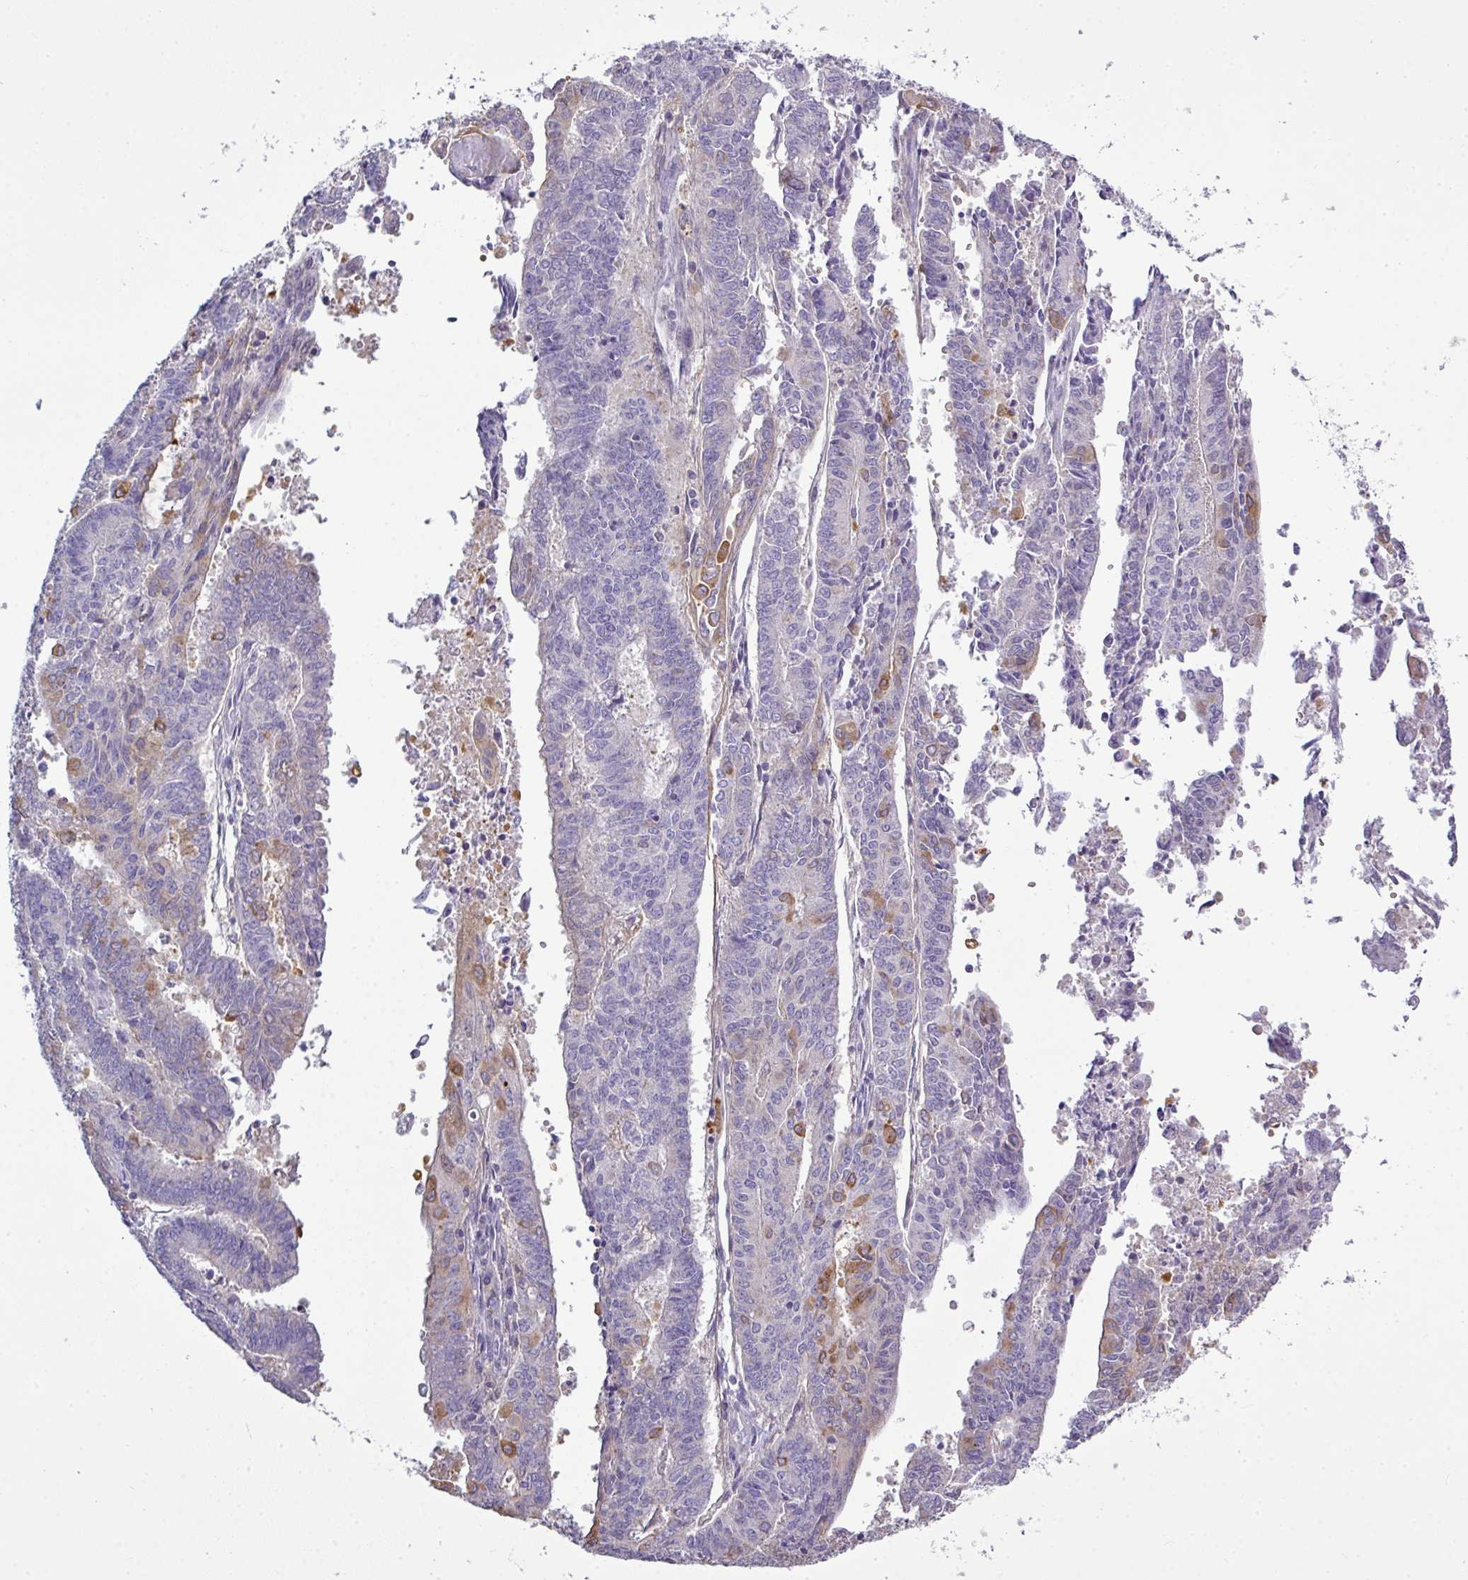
{"staining": {"intensity": "moderate", "quantity": "<25%", "location": "cytoplasmic/membranous"}, "tissue": "endometrial cancer", "cell_type": "Tumor cells", "image_type": "cancer", "snomed": [{"axis": "morphology", "description": "Adenocarcinoma, NOS"}, {"axis": "topography", "description": "Endometrium"}], "caption": "High-magnification brightfield microscopy of endometrial adenocarcinoma stained with DAB (3,3'-diaminobenzidine) (brown) and counterstained with hematoxylin (blue). tumor cells exhibit moderate cytoplasmic/membranous expression is identified in about<25% of cells.", "gene": "STAT5A", "patient": {"sex": "female", "age": 59}}